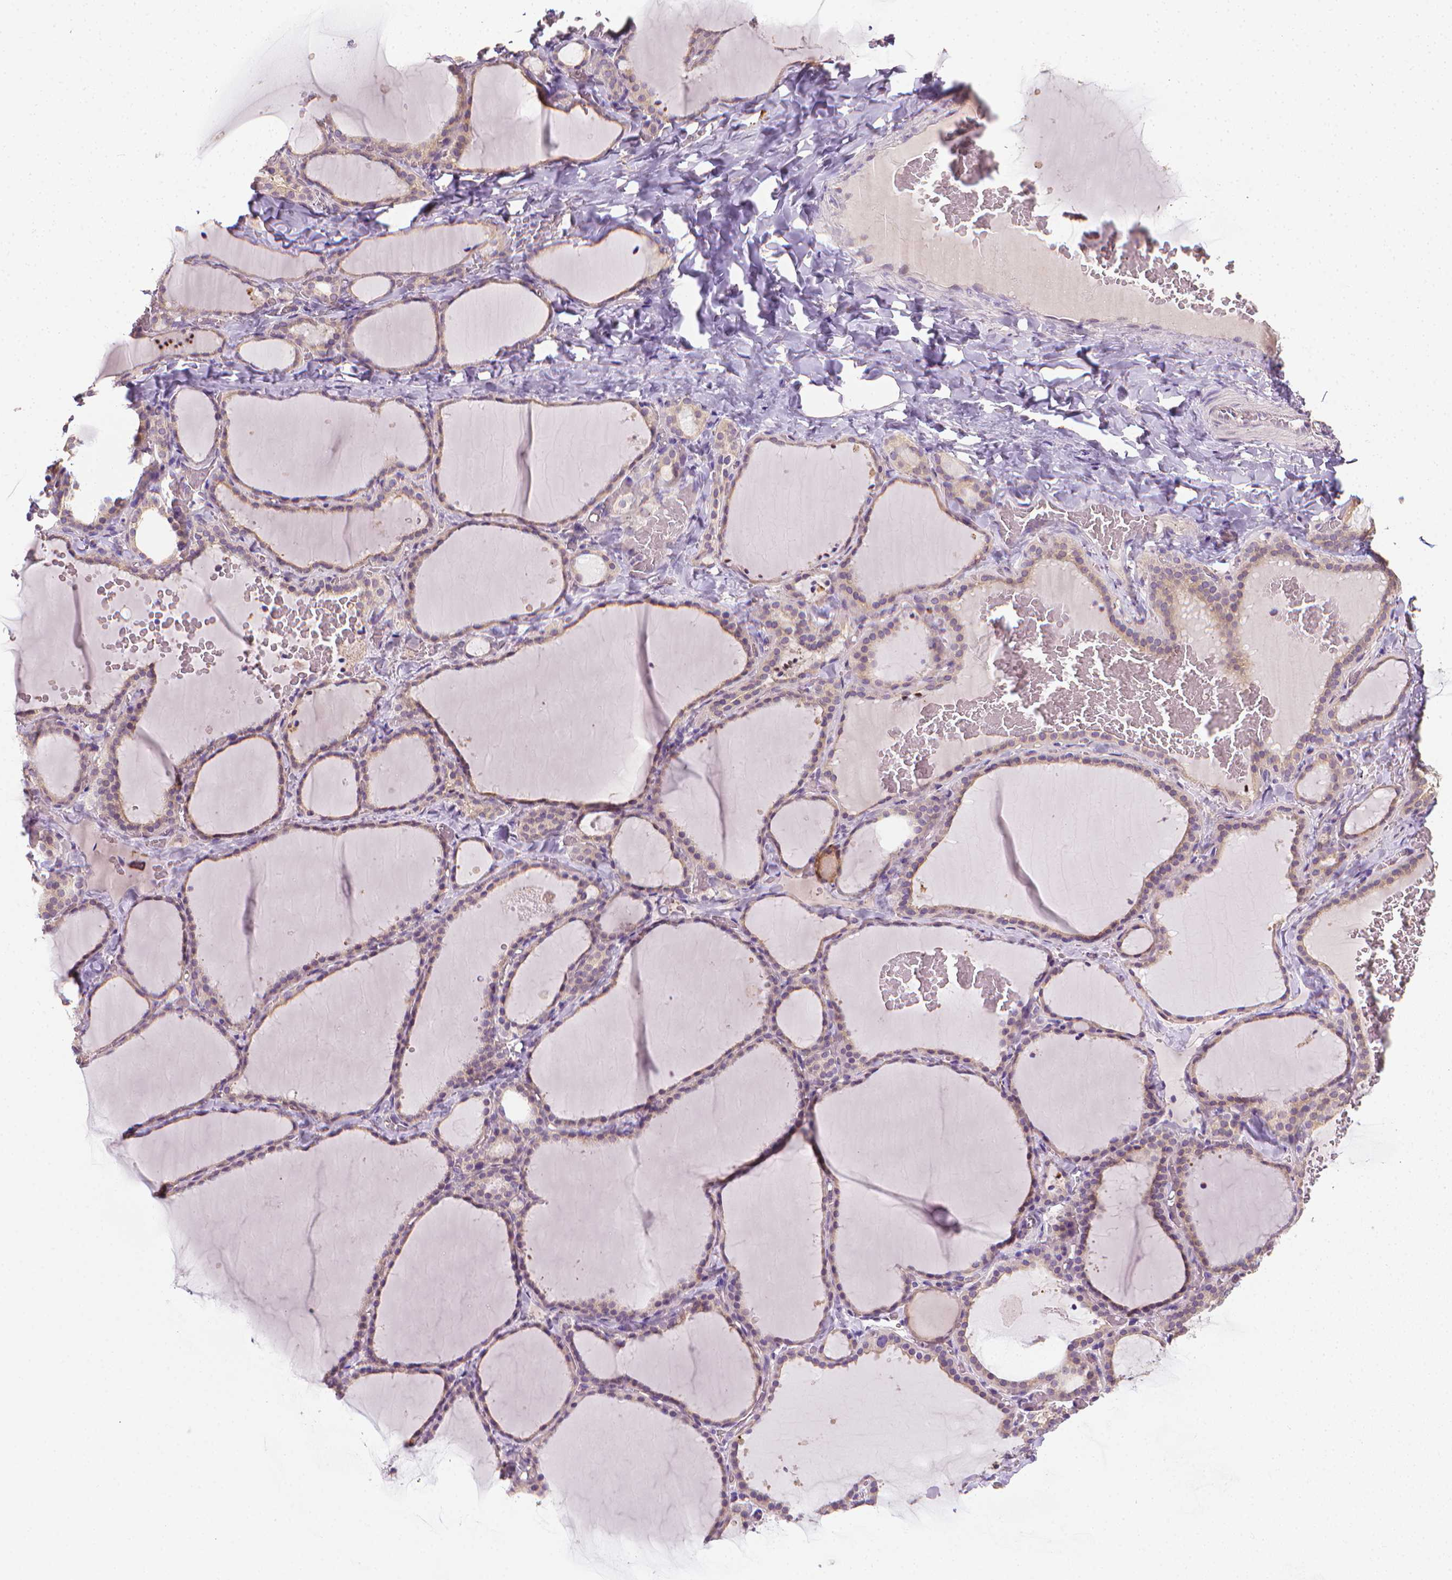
{"staining": {"intensity": "negative", "quantity": "none", "location": "none"}, "tissue": "thyroid gland", "cell_type": "Glandular cells", "image_type": "normal", "snomed": [{"axis": "morphology", "description": "Normal tissue, NOS"}, {"axis": "topography", "description": "Thyroid gland"}], "caption": "Immunohistochemistry of unremarkable thyroid gland demonstrates no positivity in glandular cells.", "gene": "MCOLN3", "patient": {"sex": "female", "age": 22}}